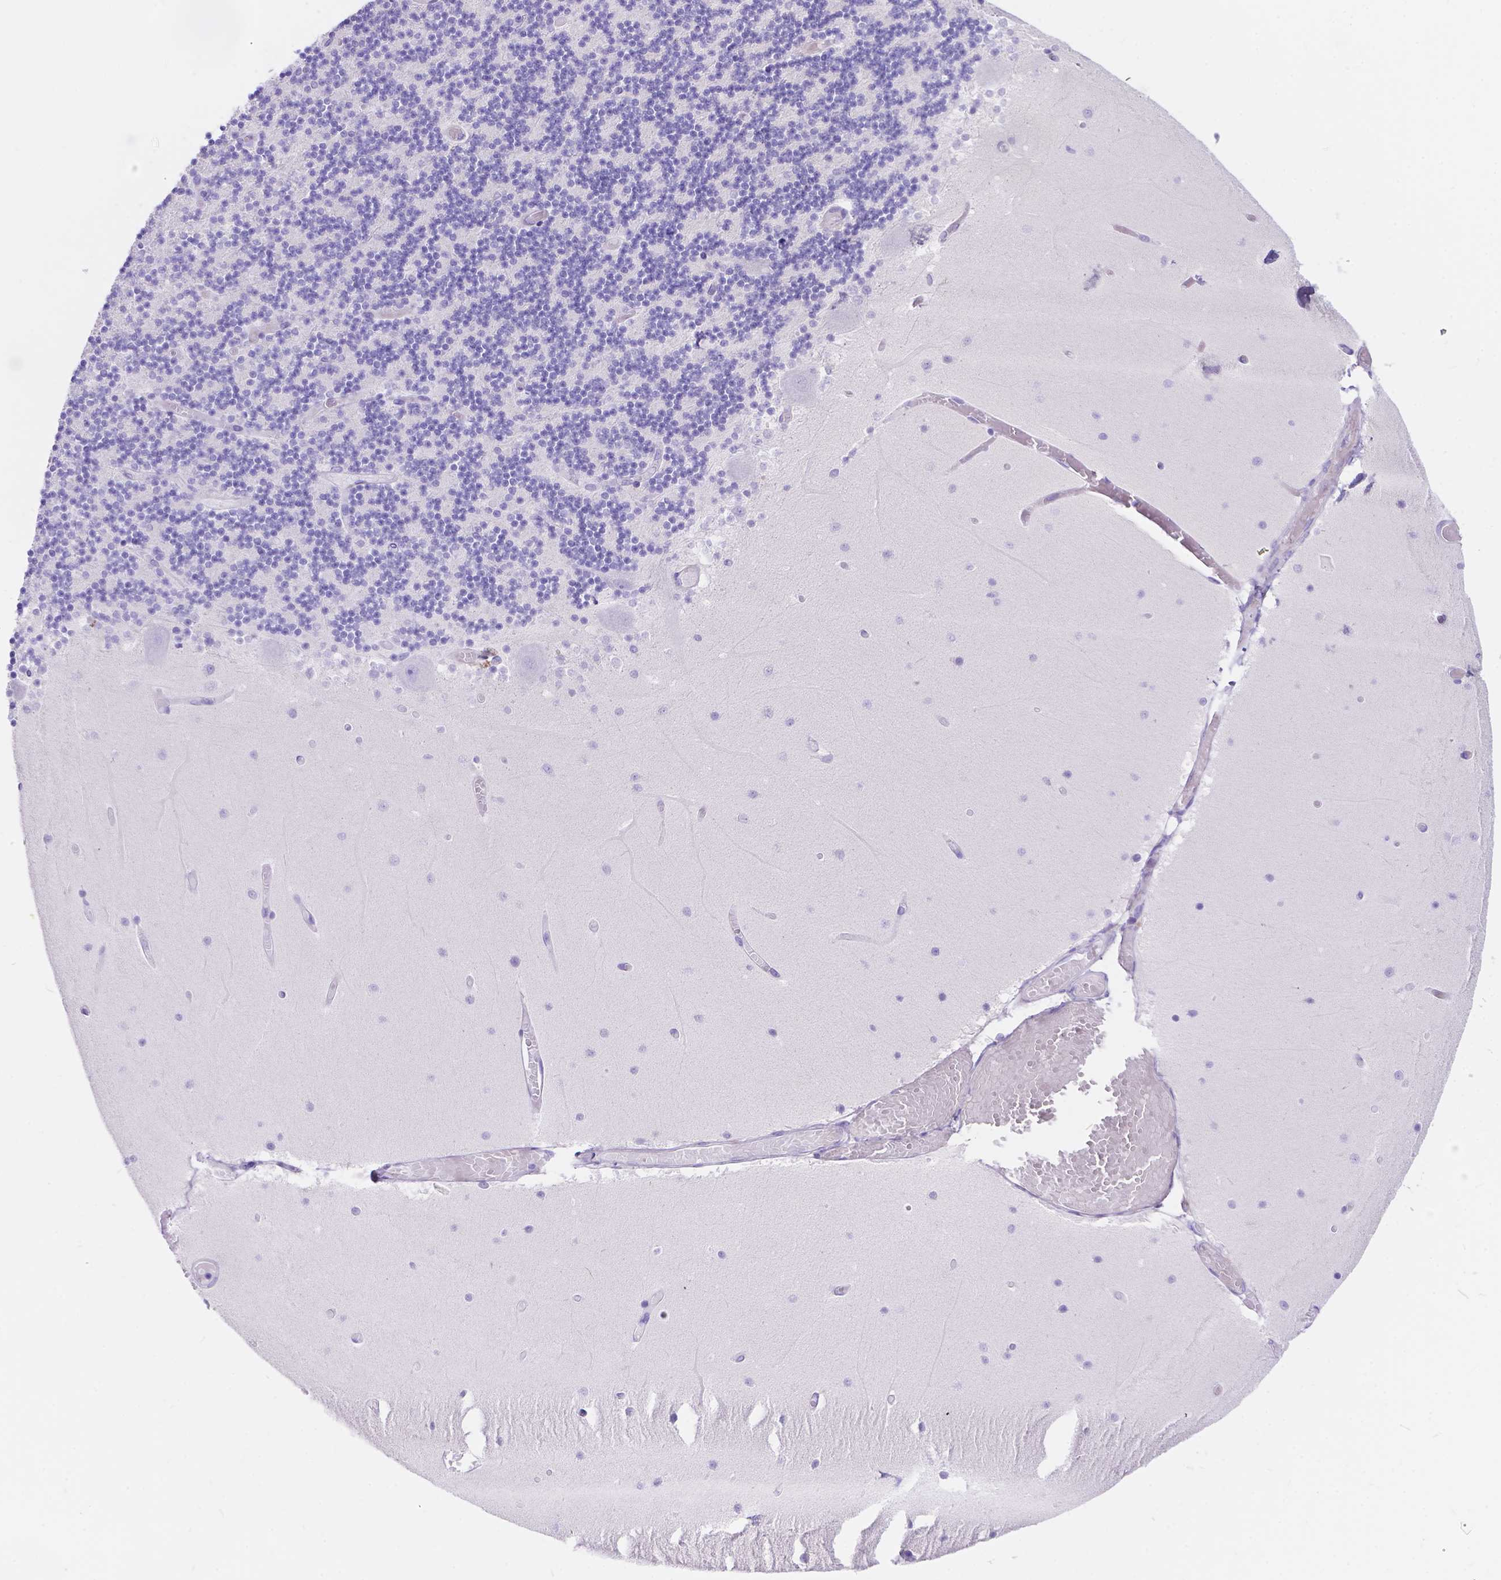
{"staining": {"intensity": "negative", "quantity": "none", "location": "none"}, "tissue": "cerebellum", "cell_type": "Cells in granular layer", "image_type": "normal", "snomed": [{"axis": "morphology", "description": "Normal tissue, NOS"}, {"axis": "topography", "description": "Cerebellum"}], "caption": "A high-resolution photomicrograph shows IHC staining of normal cerebellum, which exhibits no significant expression in cells in granular layer.", "gene": "KLHL10", "patient": {"sex": "female", "age": 28}}